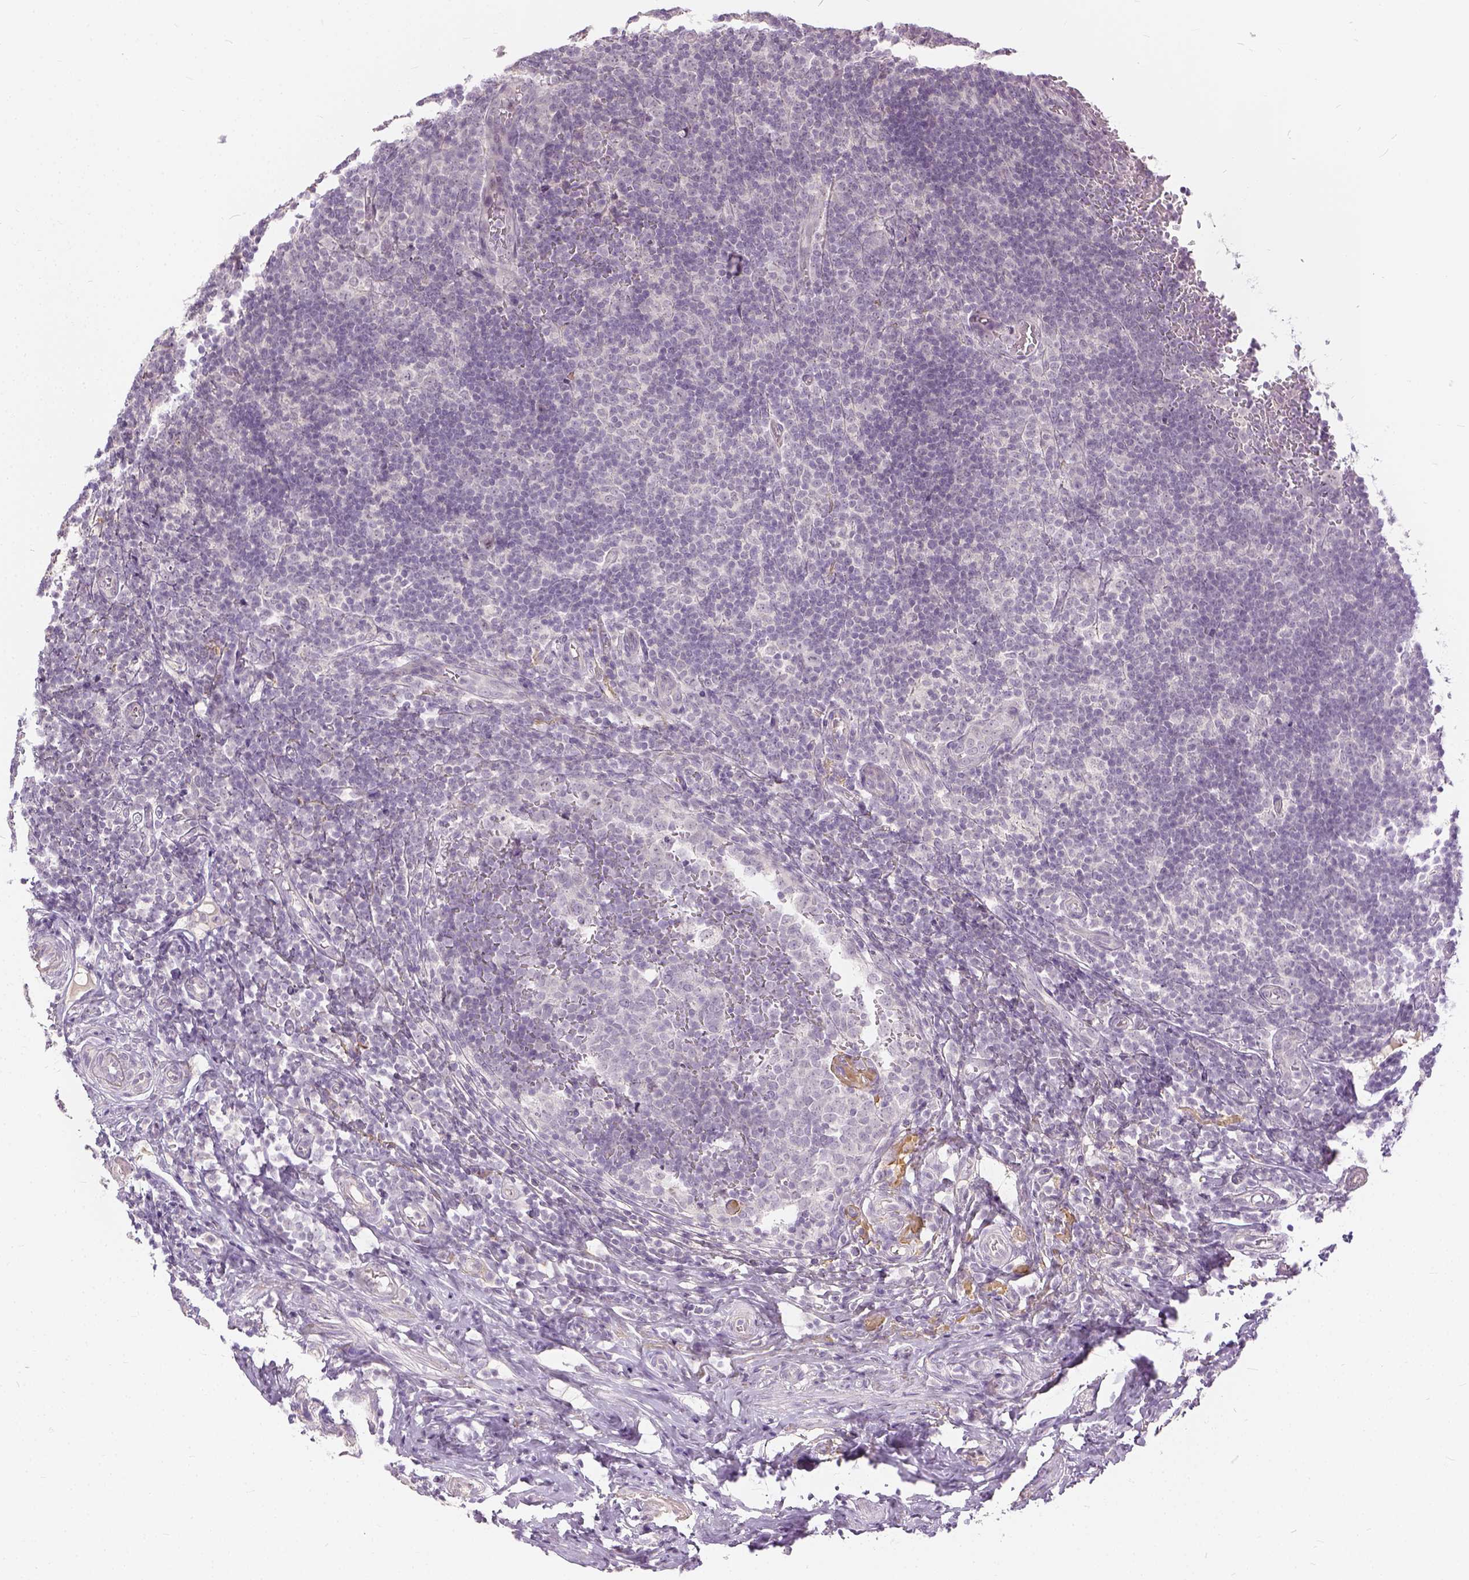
{"staining": {"intensity": "negative", "quantity": "none", "location": "none"}, "tissue": "appendix", "cell_type": "Glandular cells", "image_type": "normal", "snomed": [{"axis": "morphology", "description": "Normal tissue, NOS"}, {"axis": "topography", "description": "Appendix"}], "caption": "IHC of normal human appendix shows no expression in glandular cells. (DAB IHC with hematoxylin counter stain).", "gene": "ANO2", "patient": {"sex": "male", "age": 18}}